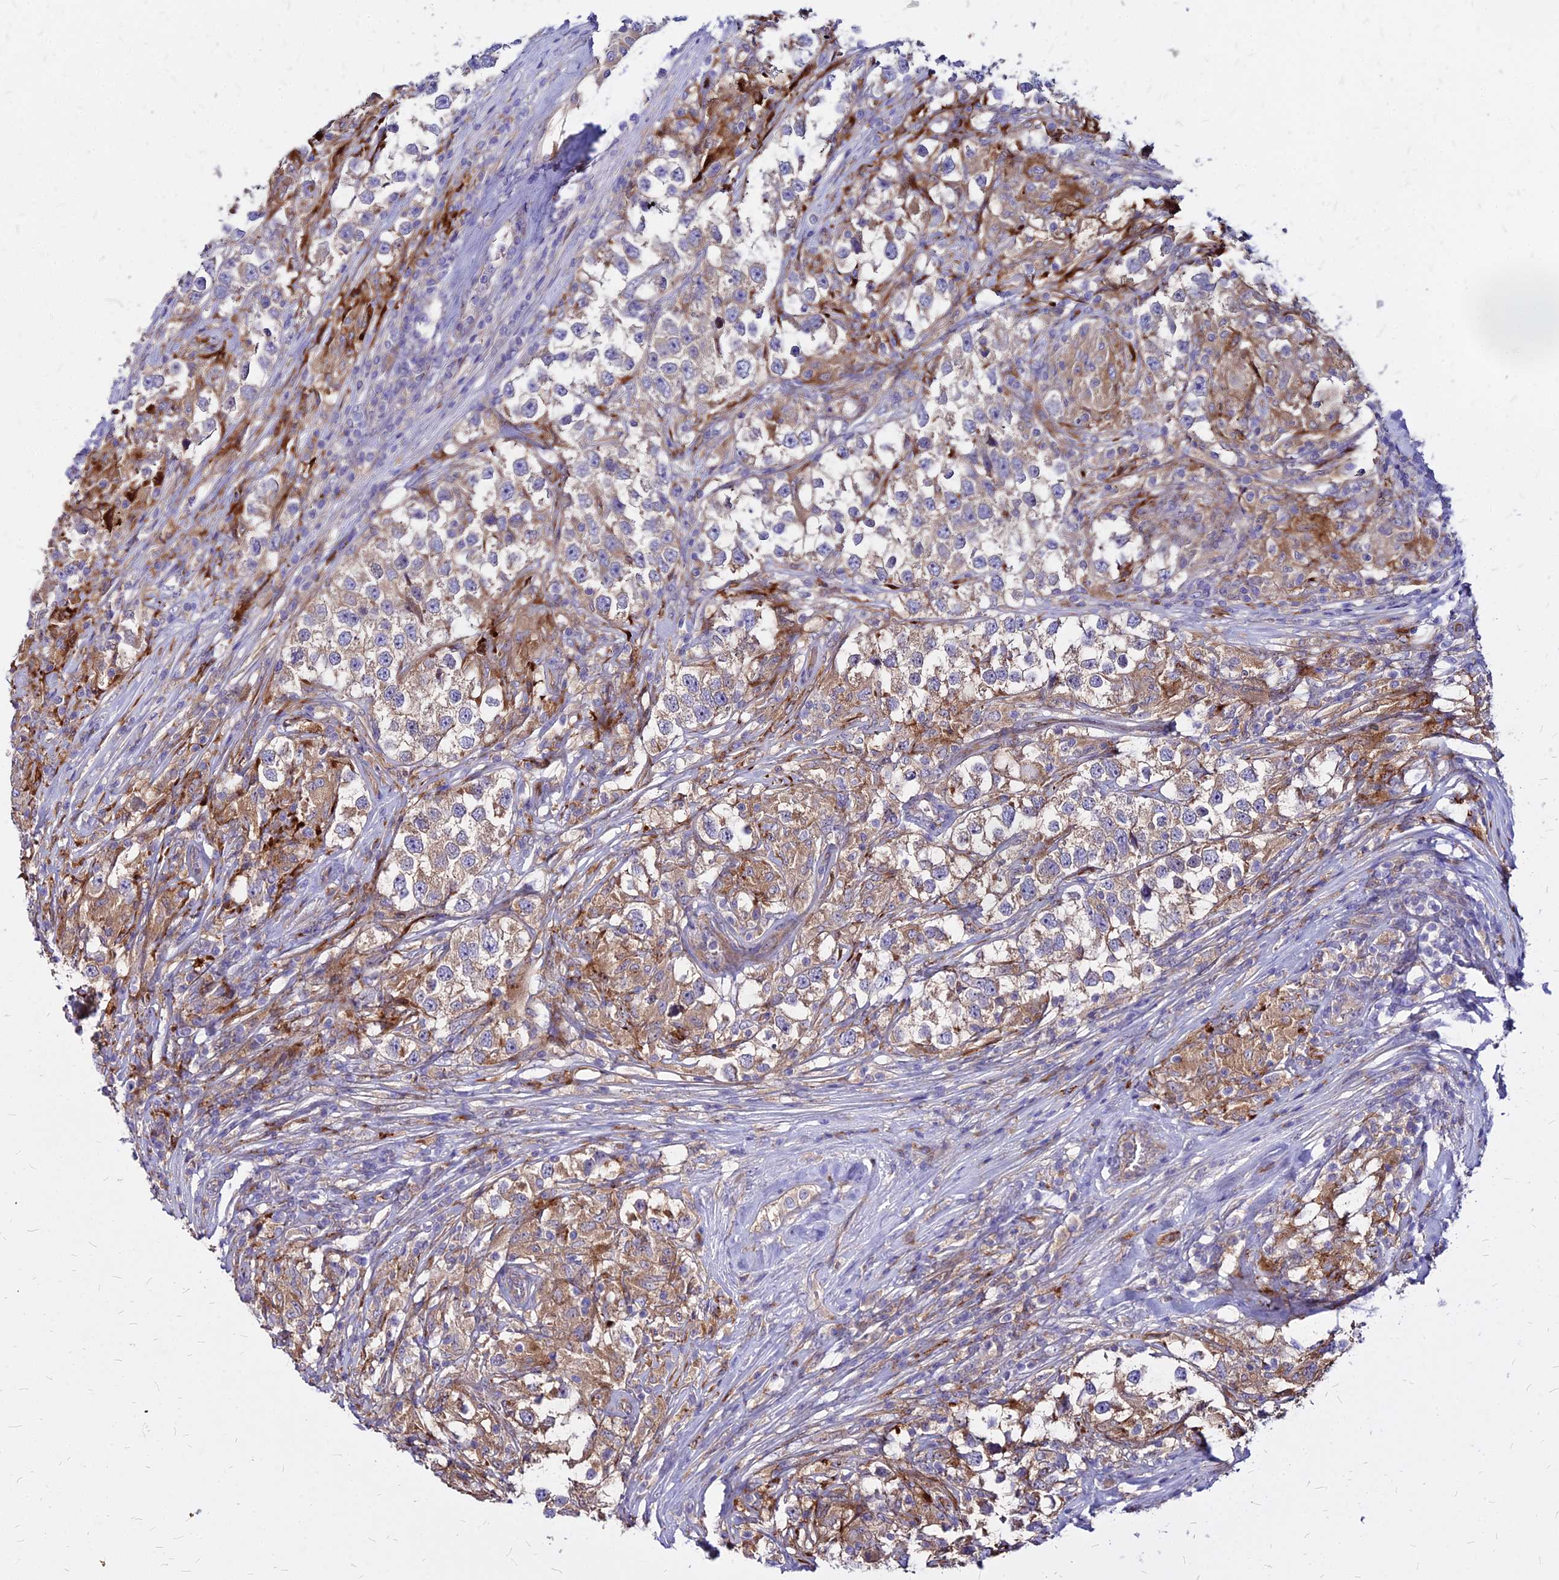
{"staining": {"intensity": "weak", "quantity": "25%-75%", "location": "cytoplasmic/membranous"}, "tissue": "testis cancer", "cell_type": "Tumor cells", "image_type": "cancer", "snomed": [{"axis": "morphology", "description": "Seminoma, NOS"}, {"axis": "topography", "description": "Testis"}], "caption": "Testis cancer (seminoma) tissue demonstrates weak cytoplasmic/membranous expression in about 25%-75% of tumor cells, visualized by immunohistochemistry. Using DAB (3,3'-diaminobenzidine) (brown) and hematoxylin (blue) stains, captured at high magnification using brightfield microscopy.", "gene": "COMMD10", "patient": {"sex": "male", "age": 46}}